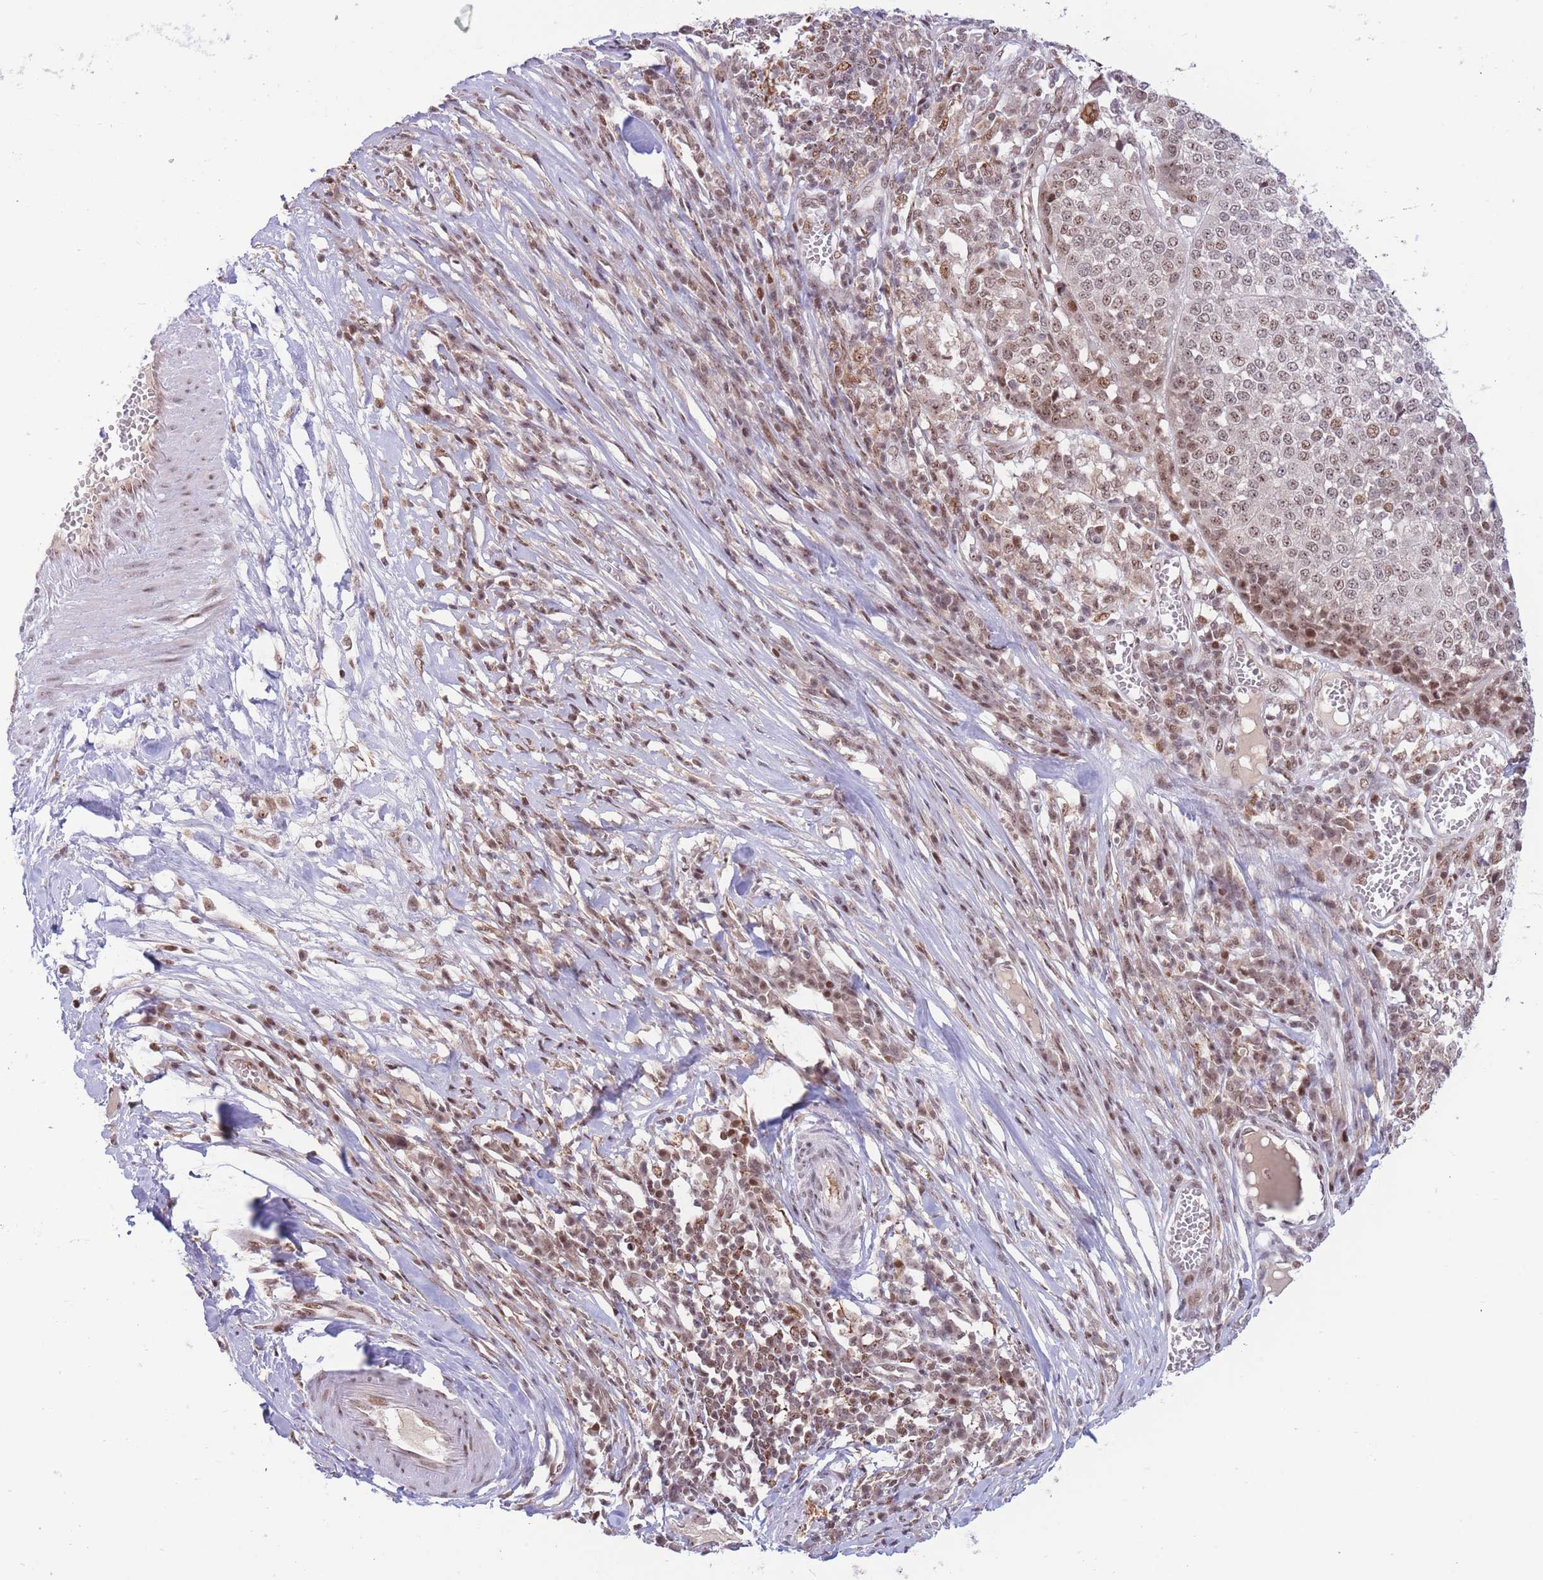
{"staining": {"intensity": "moderate", "quantity": "25%-75%", "location": "nuclear"}, "tissue": "melanoma", "cell_type": "Tumor cells", "image_type": "cancer", "snomed": [{"axis": "morphology", "description": "Malignant melanoma, Metastatic site"}, {"axis": "topography", "description": "Lymph node"}], "caption": "A histopathology image showing moderate nuclear staining in approximately 25%-75% of tumor cells in malignant melanoma (metastatic site), as visualized by brown immunohistochemical staining.", "gene": "TARBP2", "patient": {"sex": "male", "age": 44}}